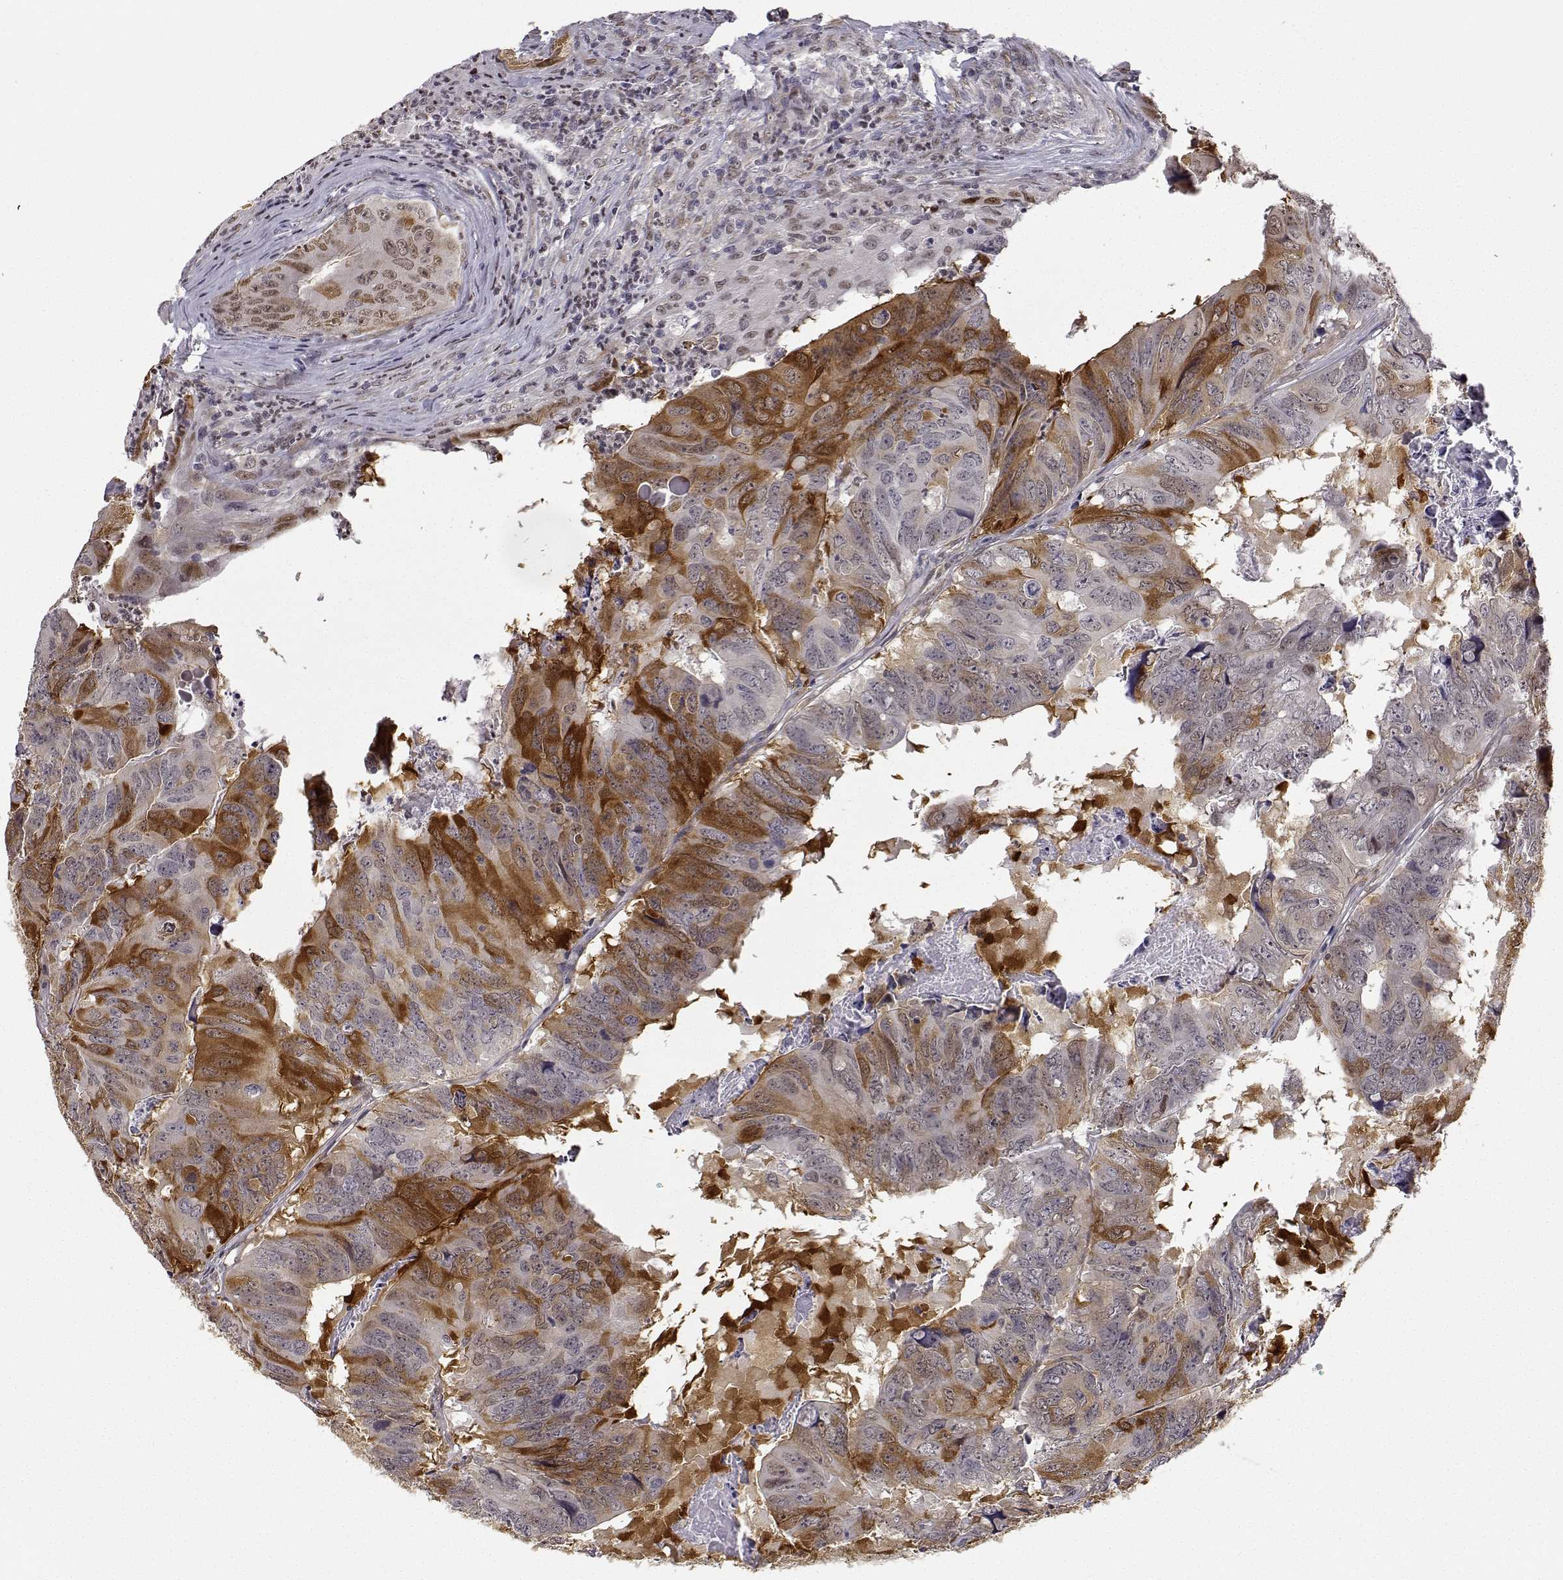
{"staining": {"intensity": "strong", "quantity": "25%-75%", "location": "cytoplasmic/membranous,nuclear"}, "tissue": "colorectal cancer", "cell_type": "Tumor cells", "image_type": "cancer", "snomed": [{"axis": "morphology", "description": "Adenocarcinoma, NOS"}, {"axis": "topography", "description": "Colon"}], "caption": "A micrograph of adenocarcinoma (colorectal) stained for a protein displays strong cytoplasmic/membranous and nuclear brown staining in tumor cells.", "gene": "PHGDH", "patient": {"sex": "male", "age": 79}}